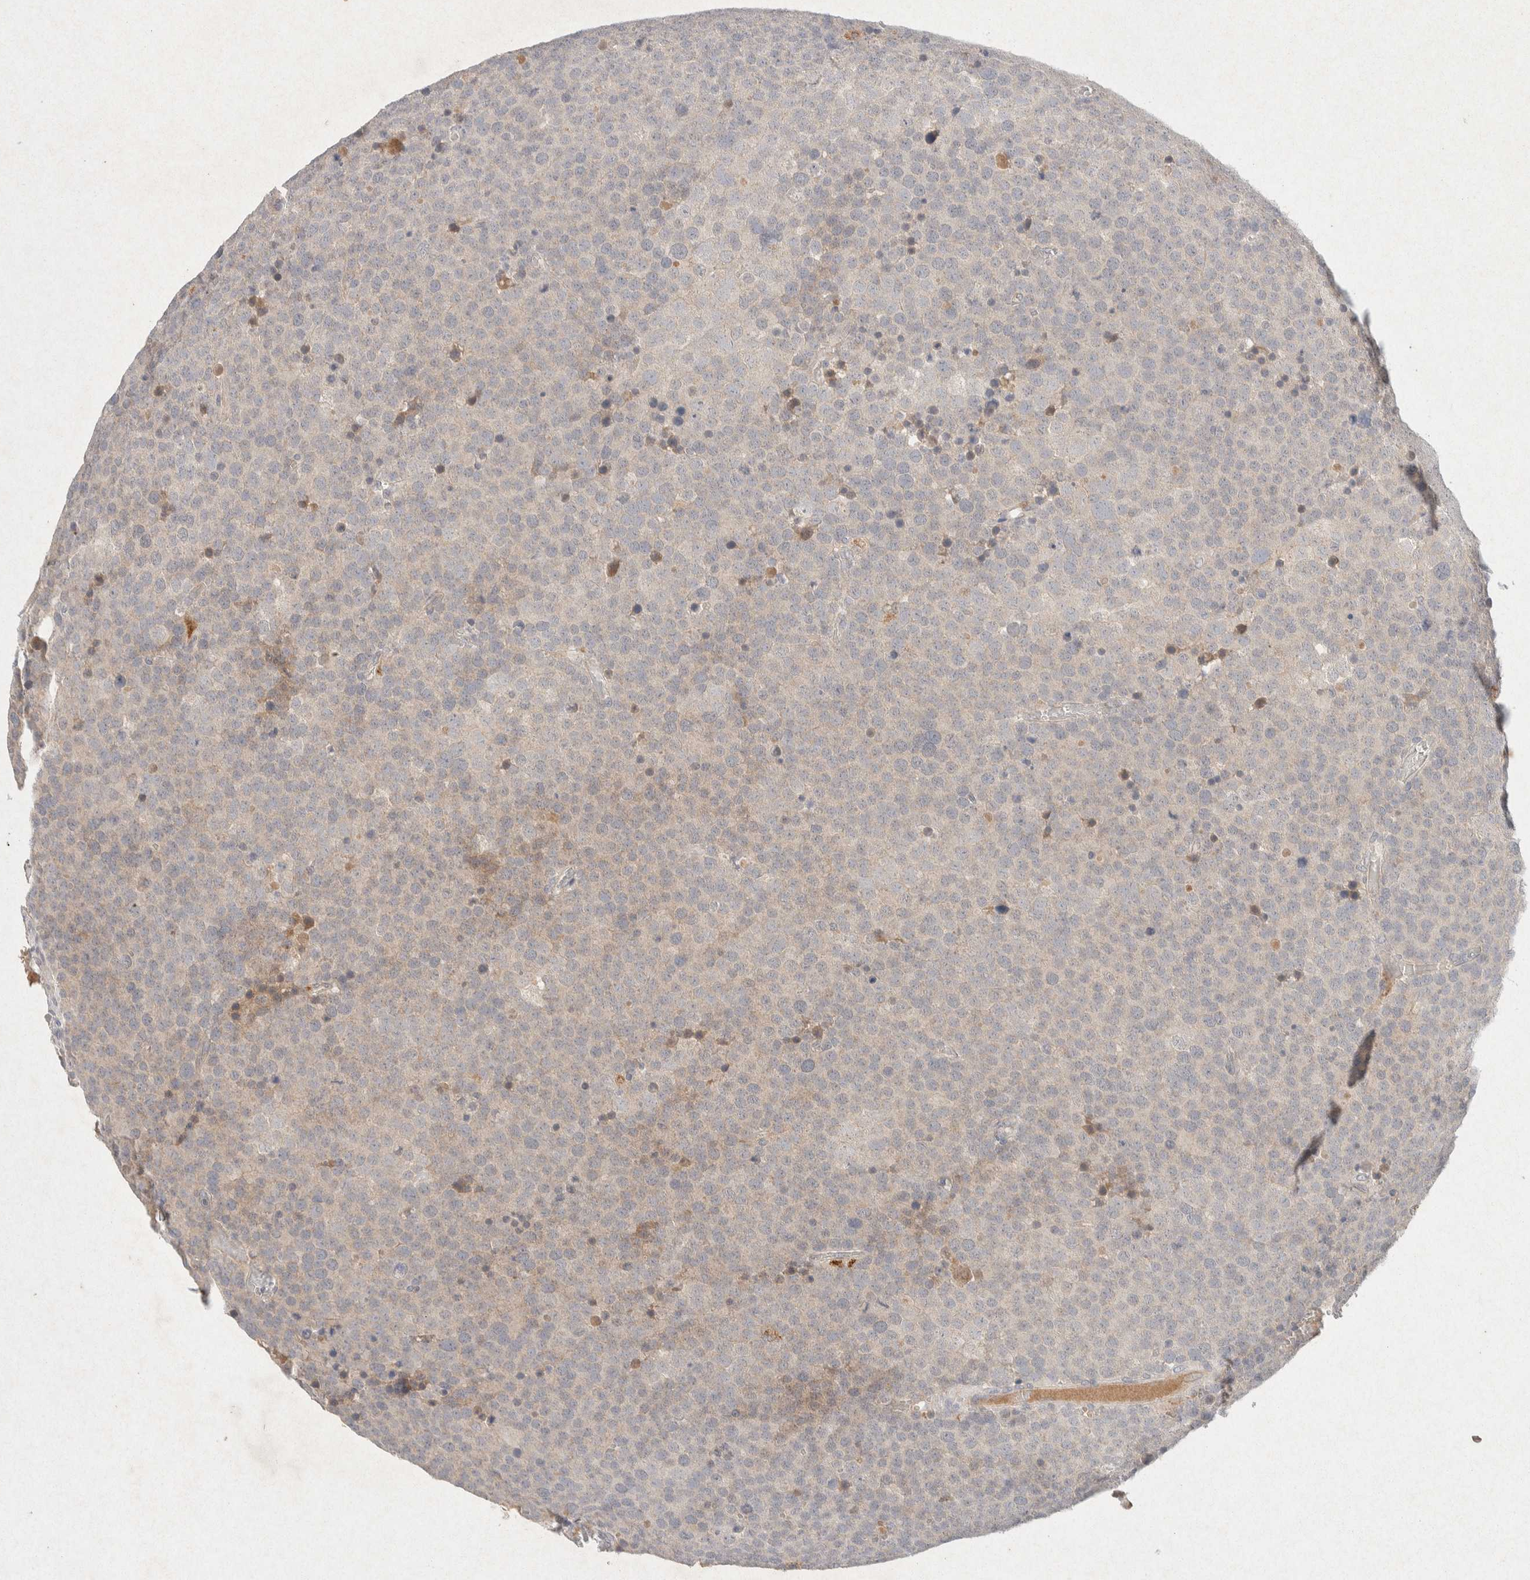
{"staining": {"intensity": "weak", "quantity": "<25%", "location": "cytoplasmic/membranous"}, "tissue": "testis cancer", "cell_type": "Tumor cells", "image_type": "cancer", "snomed": [{"axis": "morphology", "description": "Seminoma, NOS"}, {"axis": "topography", "description": "Testis"}], "caption": "High power microscopy image of an IHC photomicrograph of testis cancer (seminoma), revealing no significant positivity in tumor cells.", "gene": "GNAI1", "patient": {"sex": "male", "age": 71}}